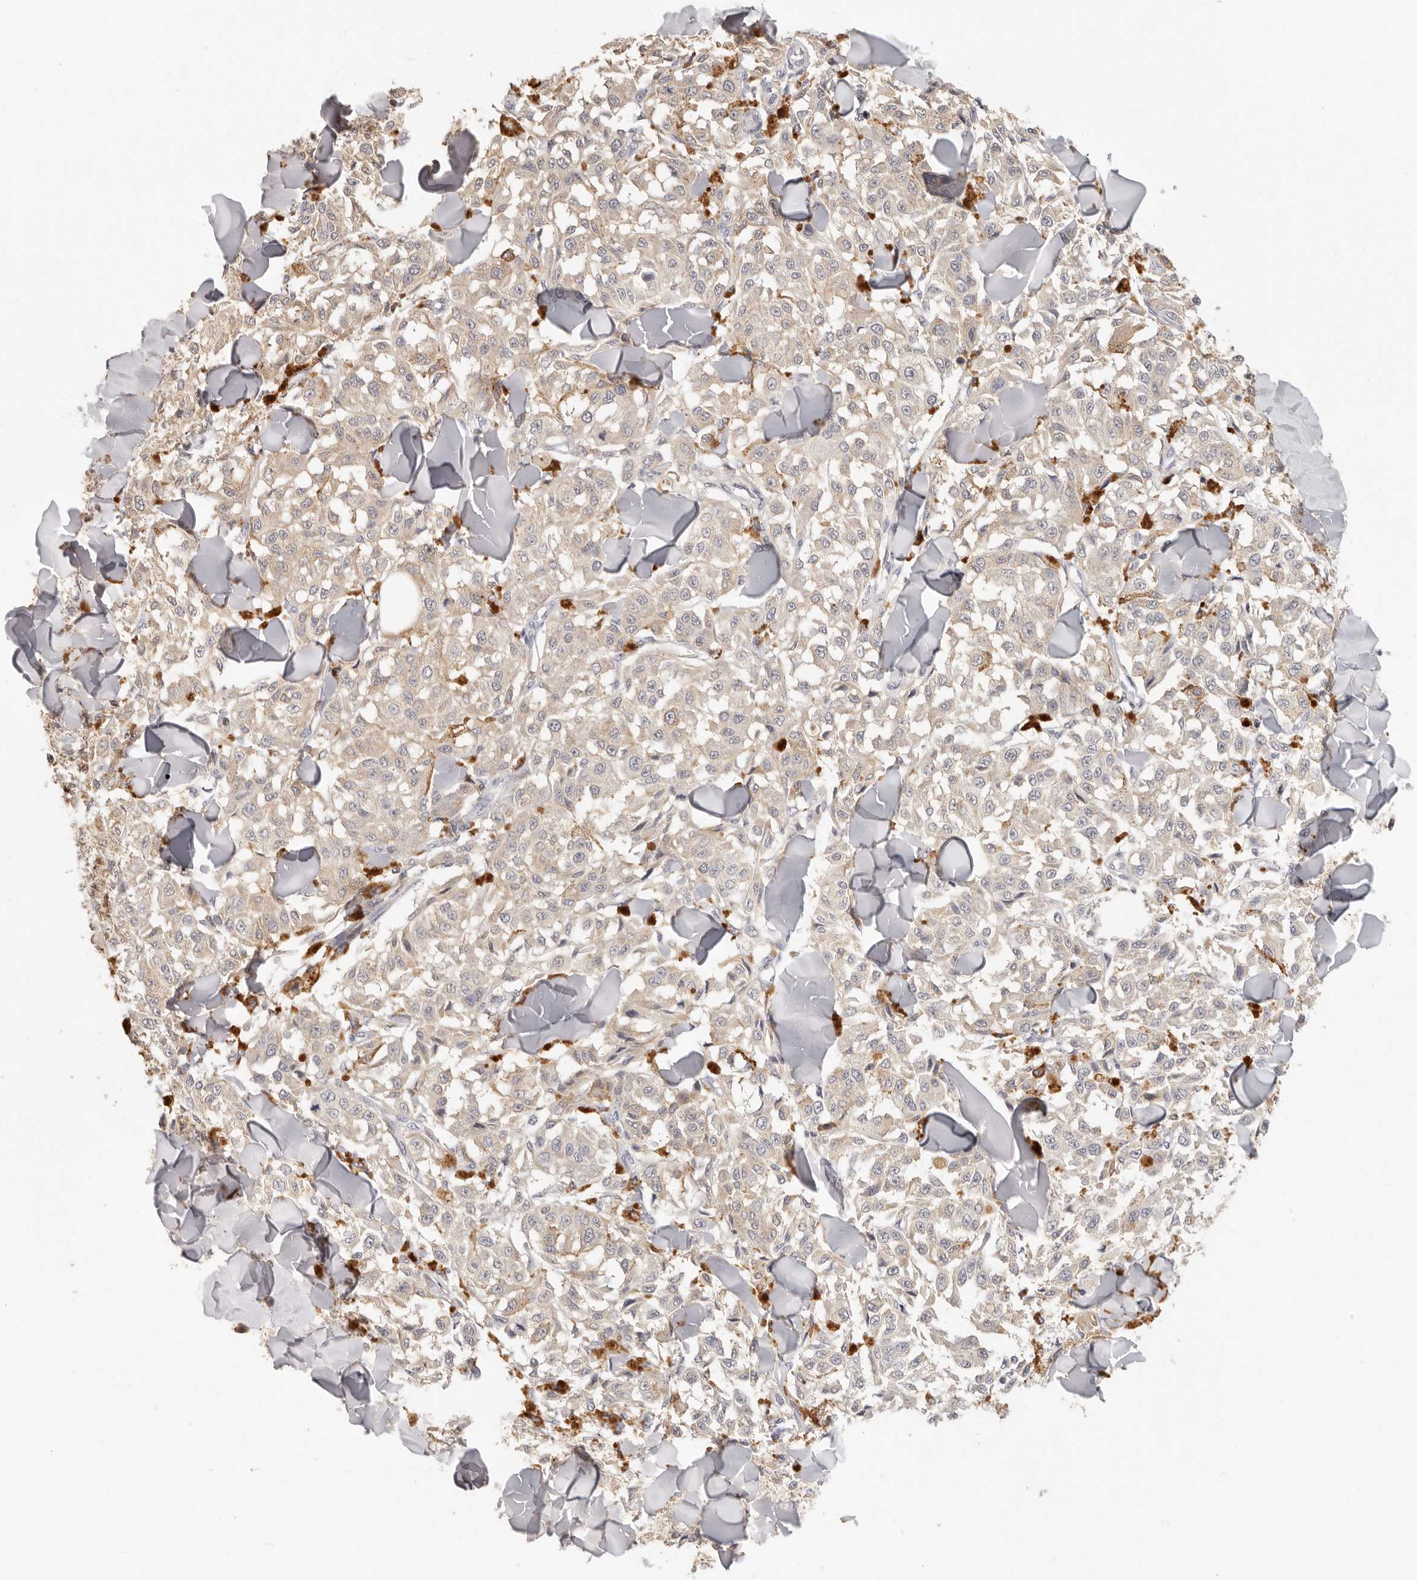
{"staining": {"intensity": "negative", "quantity": "none", "location": "none"}, "tissue": "melanoma", "cell_type": "Tumor cells", "image_type": "cancer", "snomed": [{"axis": "morphology", "description": "Malignant melanoma, NOS"}, {"axis": "topography", "description": "Skin"}], "caption": "A high-resolution histopathology image shows immunohistochemistry (IHC) staining of melanoma, which reveals no significant staining in tumor cells.", "gene": "CSK", "patient": {"sex": "female", "age": 64}}